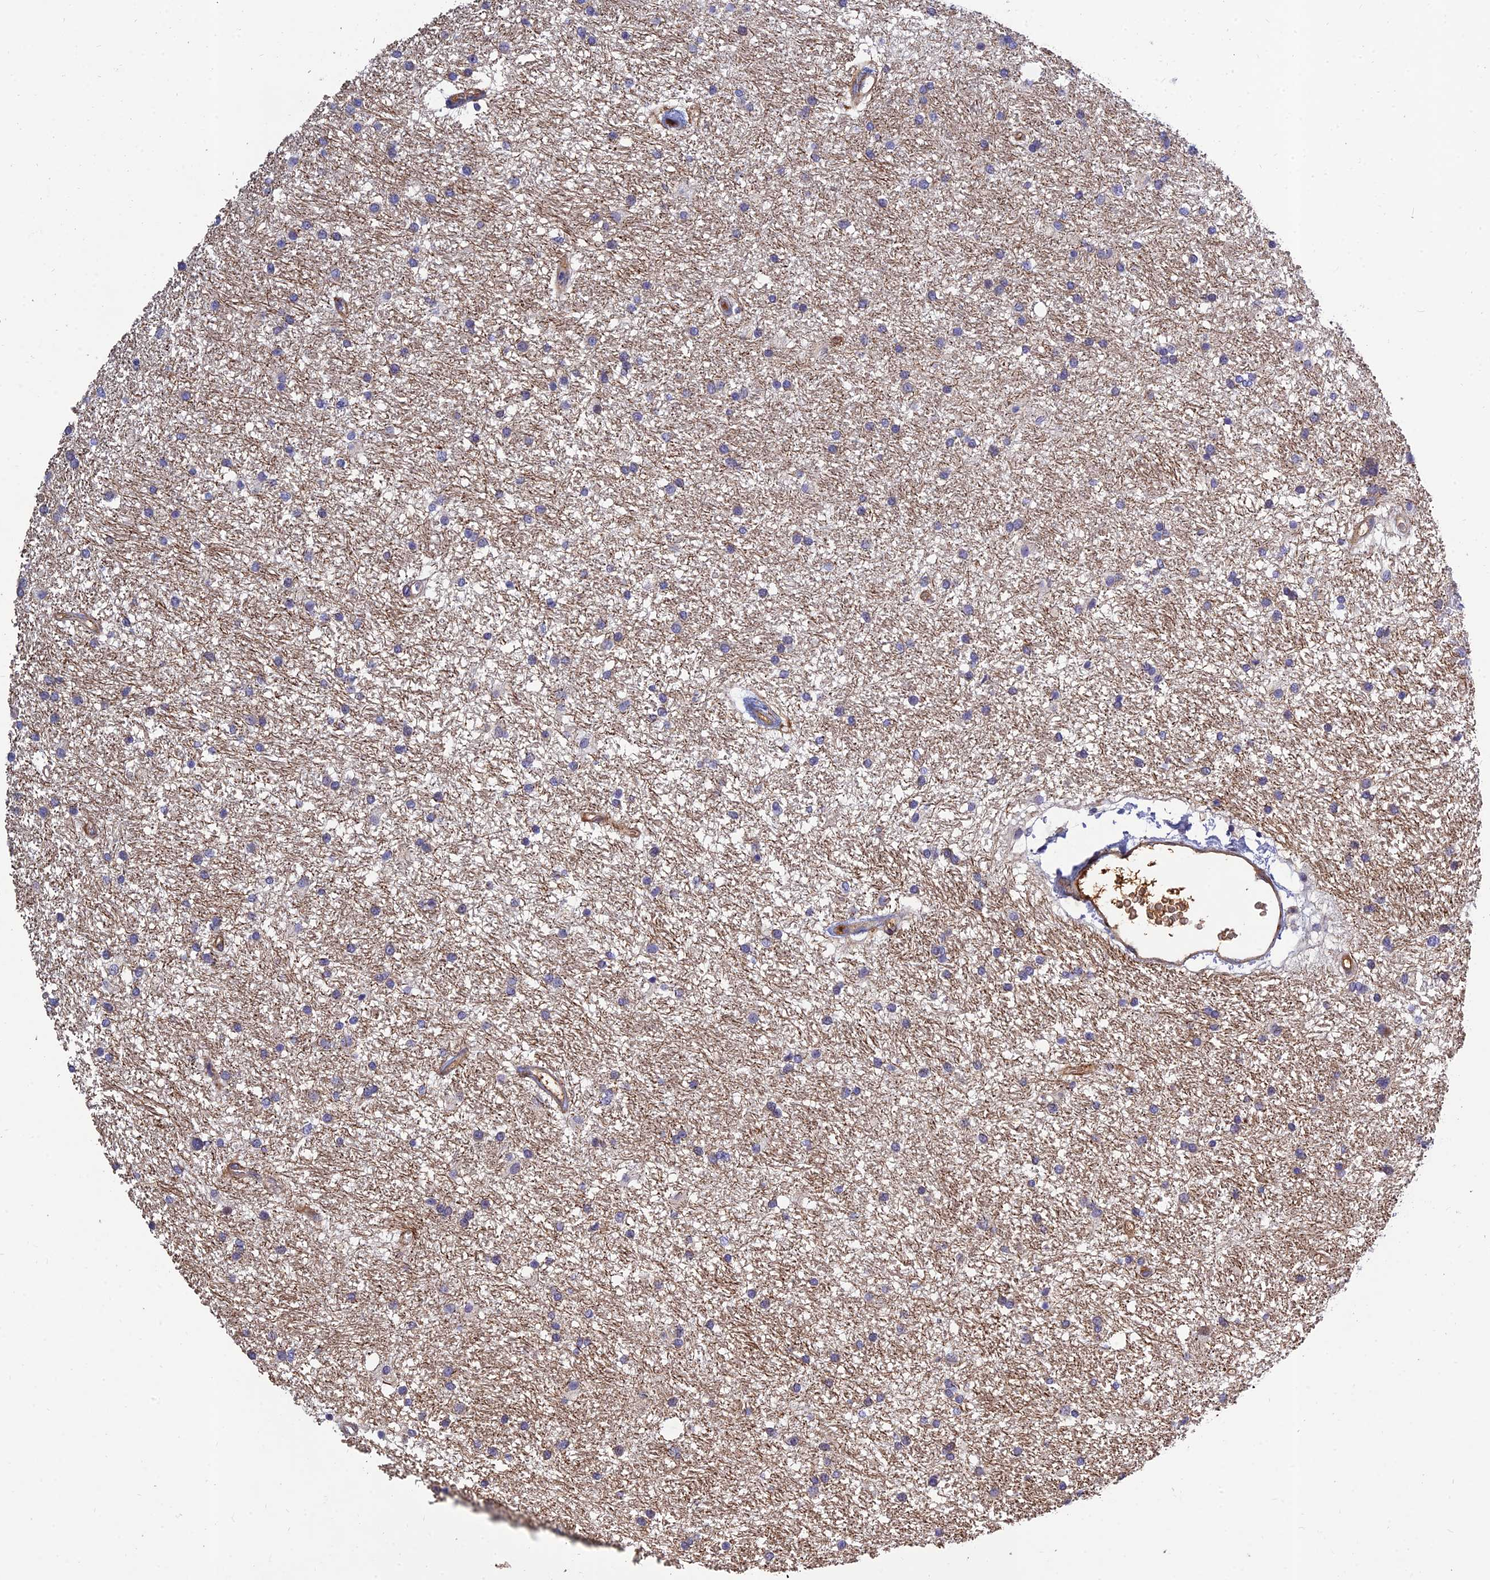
{"staining": {"intensity": "negative", "quantity": "none", "location": "none"}, "tissue": "glioma", "cell_type": "Tumor cells", "image_type": "cancer", "snomed": [{"axis": "morphology", "description": "Glioma, malignant, High grade"}, {"axis": "topography", "description": "Brain"}], "caption": "Tumor cells show no significant protein expression in malignant glioma (high-grade).", "gene": "MRPL35", "patient": {"sex": "male", "age": 77}}